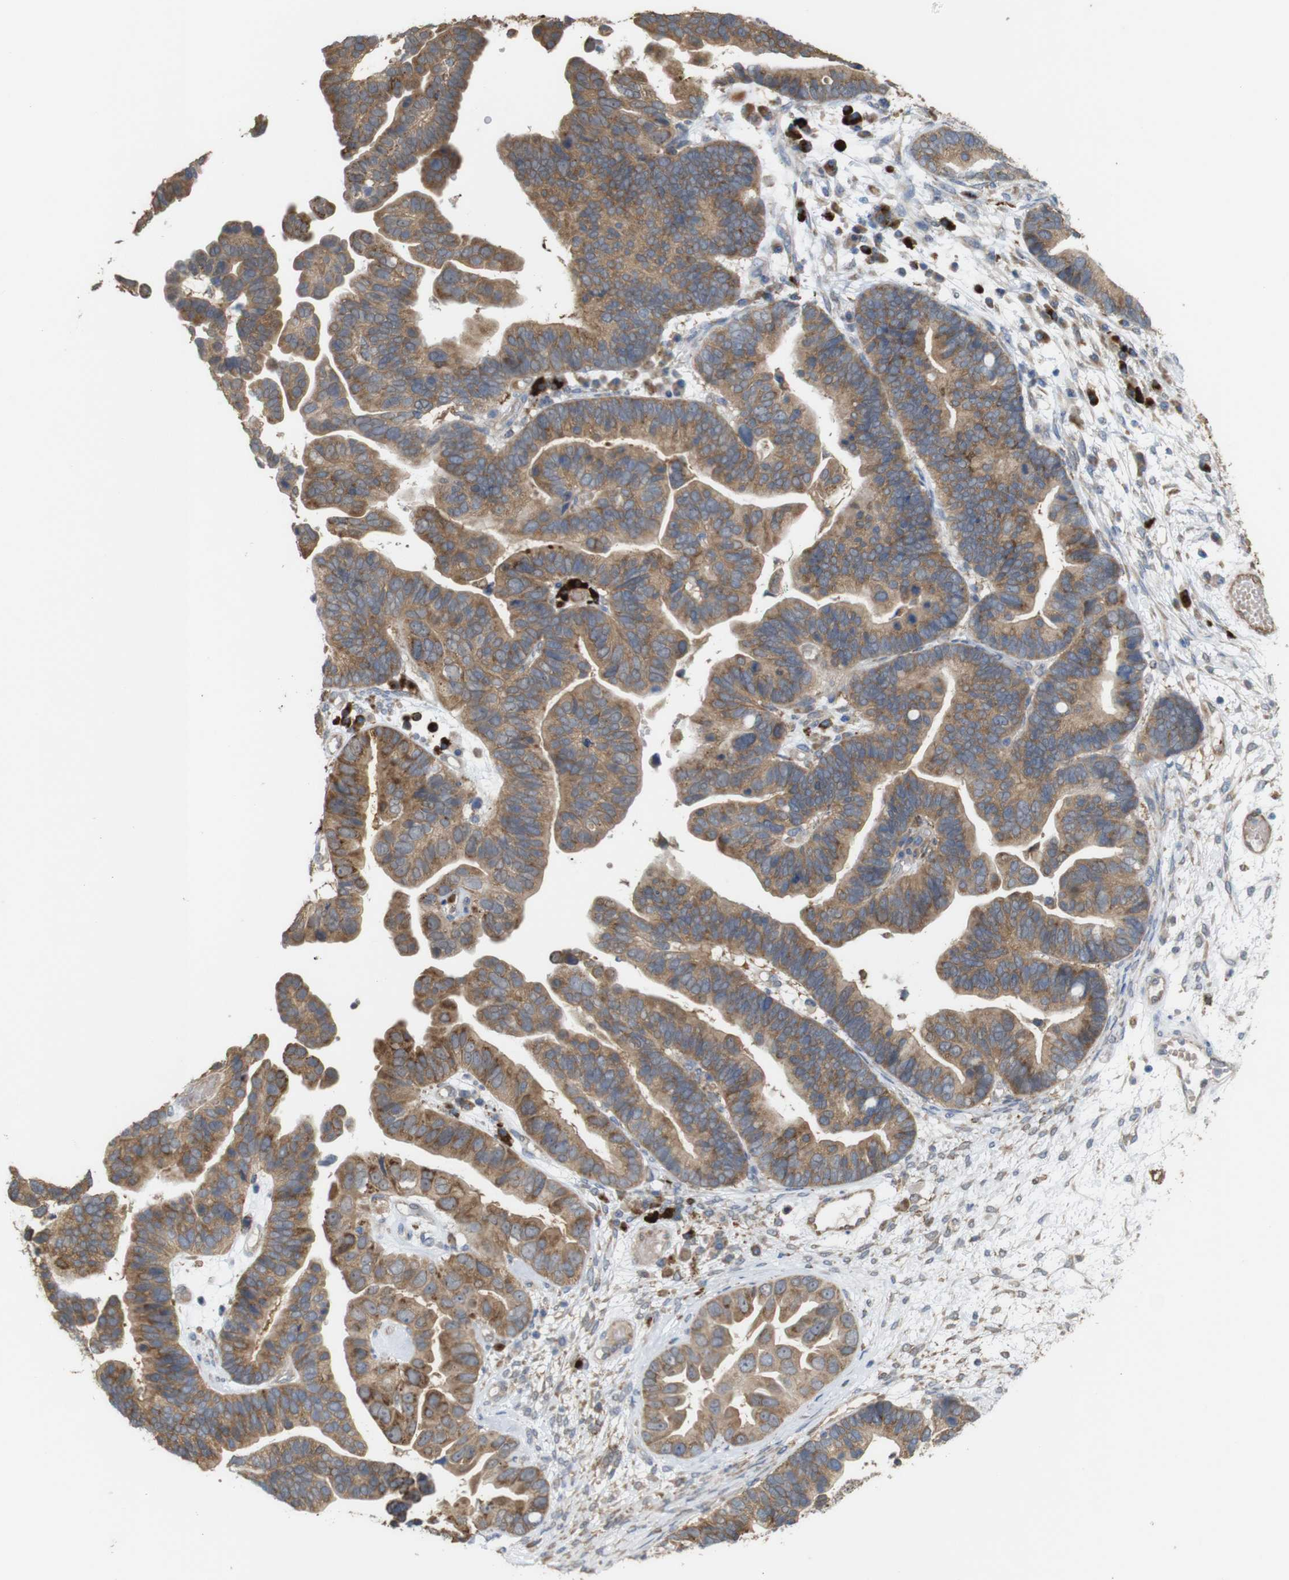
{"staining": {"intensity": "moderate", "quantity": ">75%", "location": "cytoplasmic/membranous"}, "tissue": "ovarian cancer", "cell_type": "Tumor cells", "image_type": "cancer", "snomed": [{"axis": "morphology", "description": "Cystadenocarcinoma, serous, NOS"}, {"axis": "topography", "description": "Ovary"}], "caption": "Ovarian cancer was stained to show a protein in brown. There is medium levels of moderate cytoplasmic/membranous expression in about >75% of tumor cells. (DAB (3,3'-diaminobenzidine) IHC, brown staining for protein, blue staining for nuclei).", "gene": "PTPRR", "patient": {"sex": "female", "age": 56}}